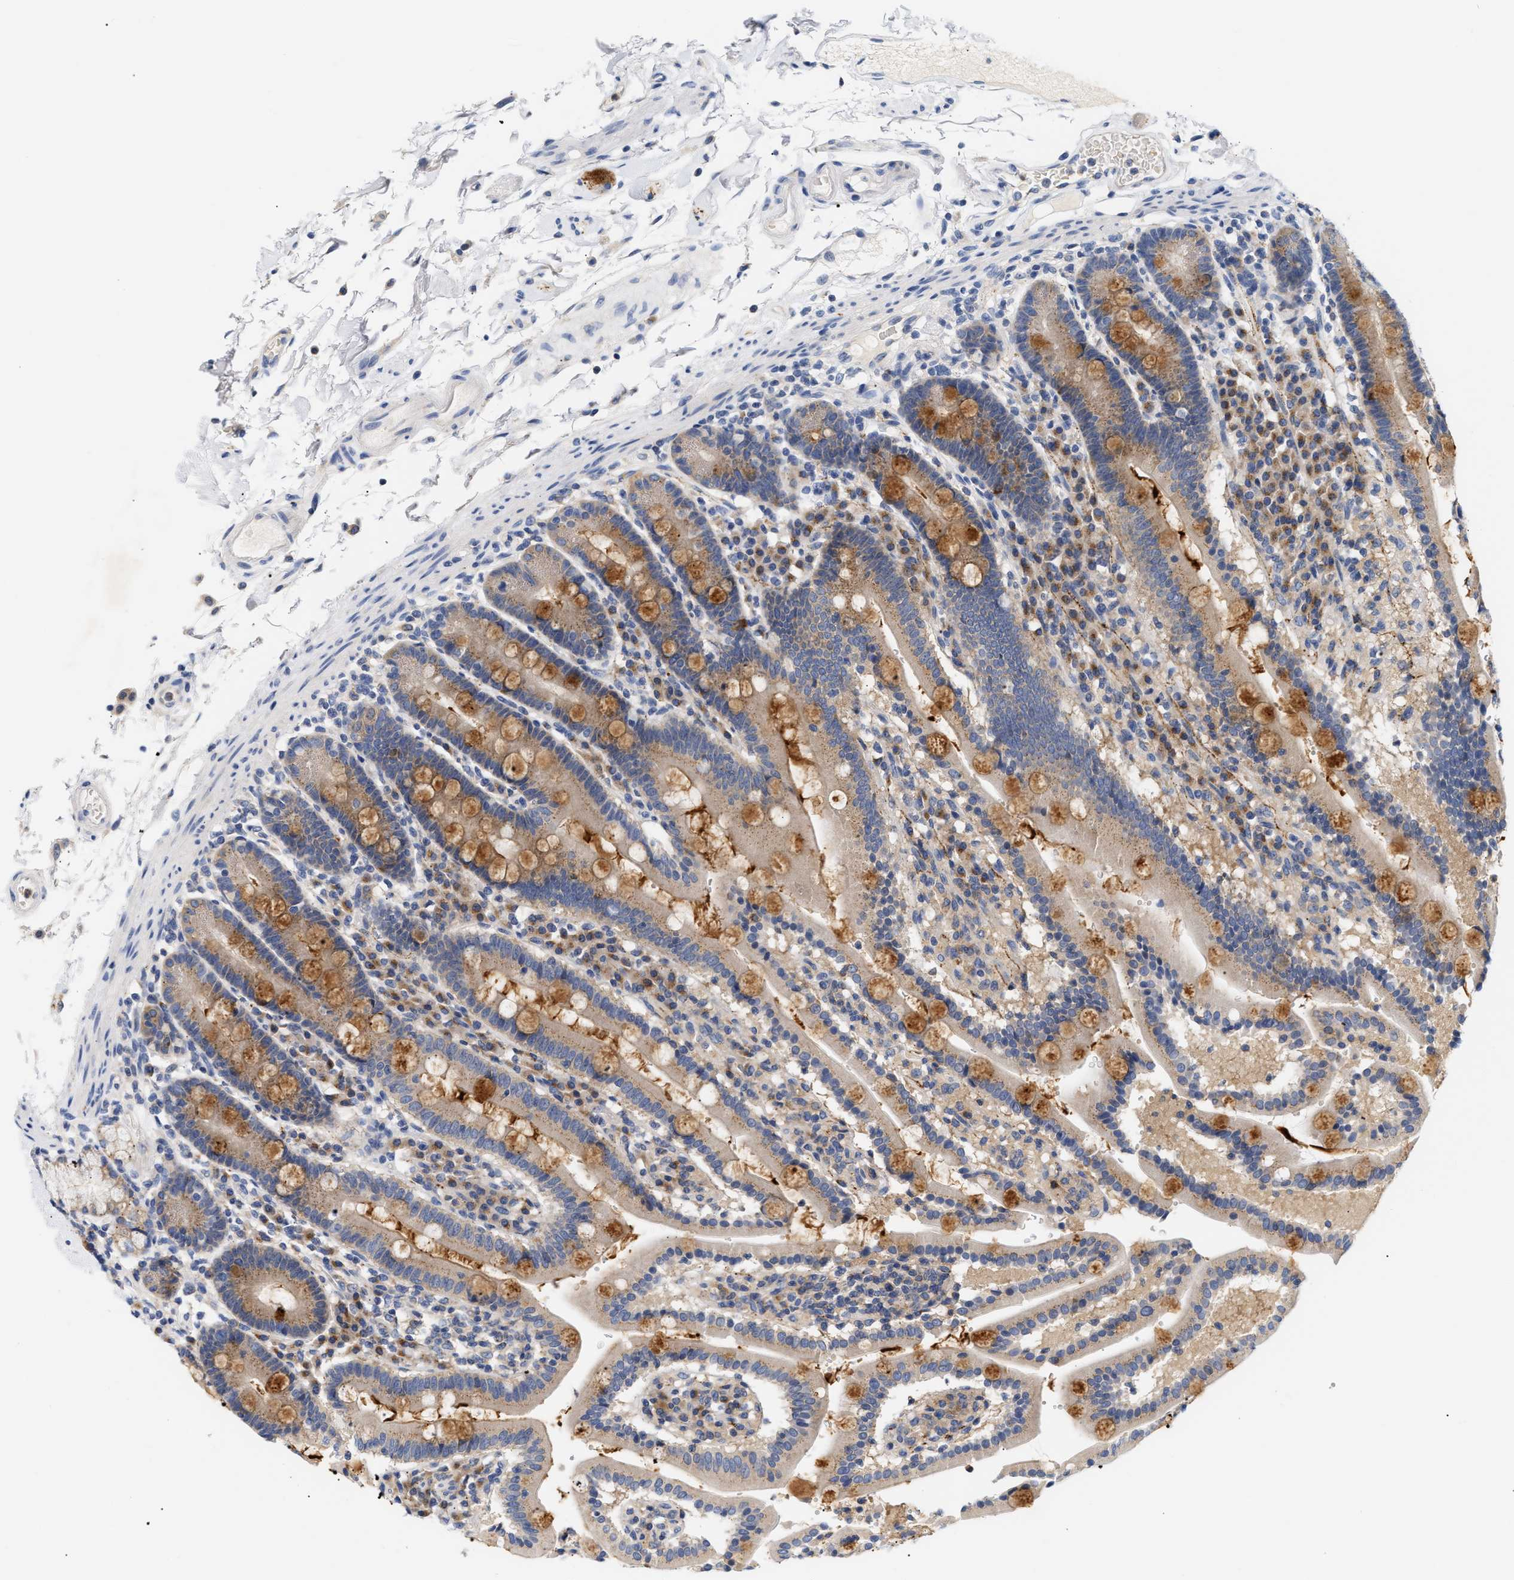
{"staining": {"intensity": "moderate", "quantity": ">75%", "location": "cytoplasmic/membranous"}, "tissue": "duodenum", "cell_type": "Glandular cells", "image_type": "normal", "snomed": [{"axis": "morphology", "description": "Normal tissue, NOS"}, {"axis": "topography", "description": "Small intestine, NOS"}], "caption": "Moderate cytoplasmic/membranous protein staining is identified in about >75% of glandular cells in duodenum.", "gene": "TRIM50", "patient": {"sex": "female", "age": 71}}